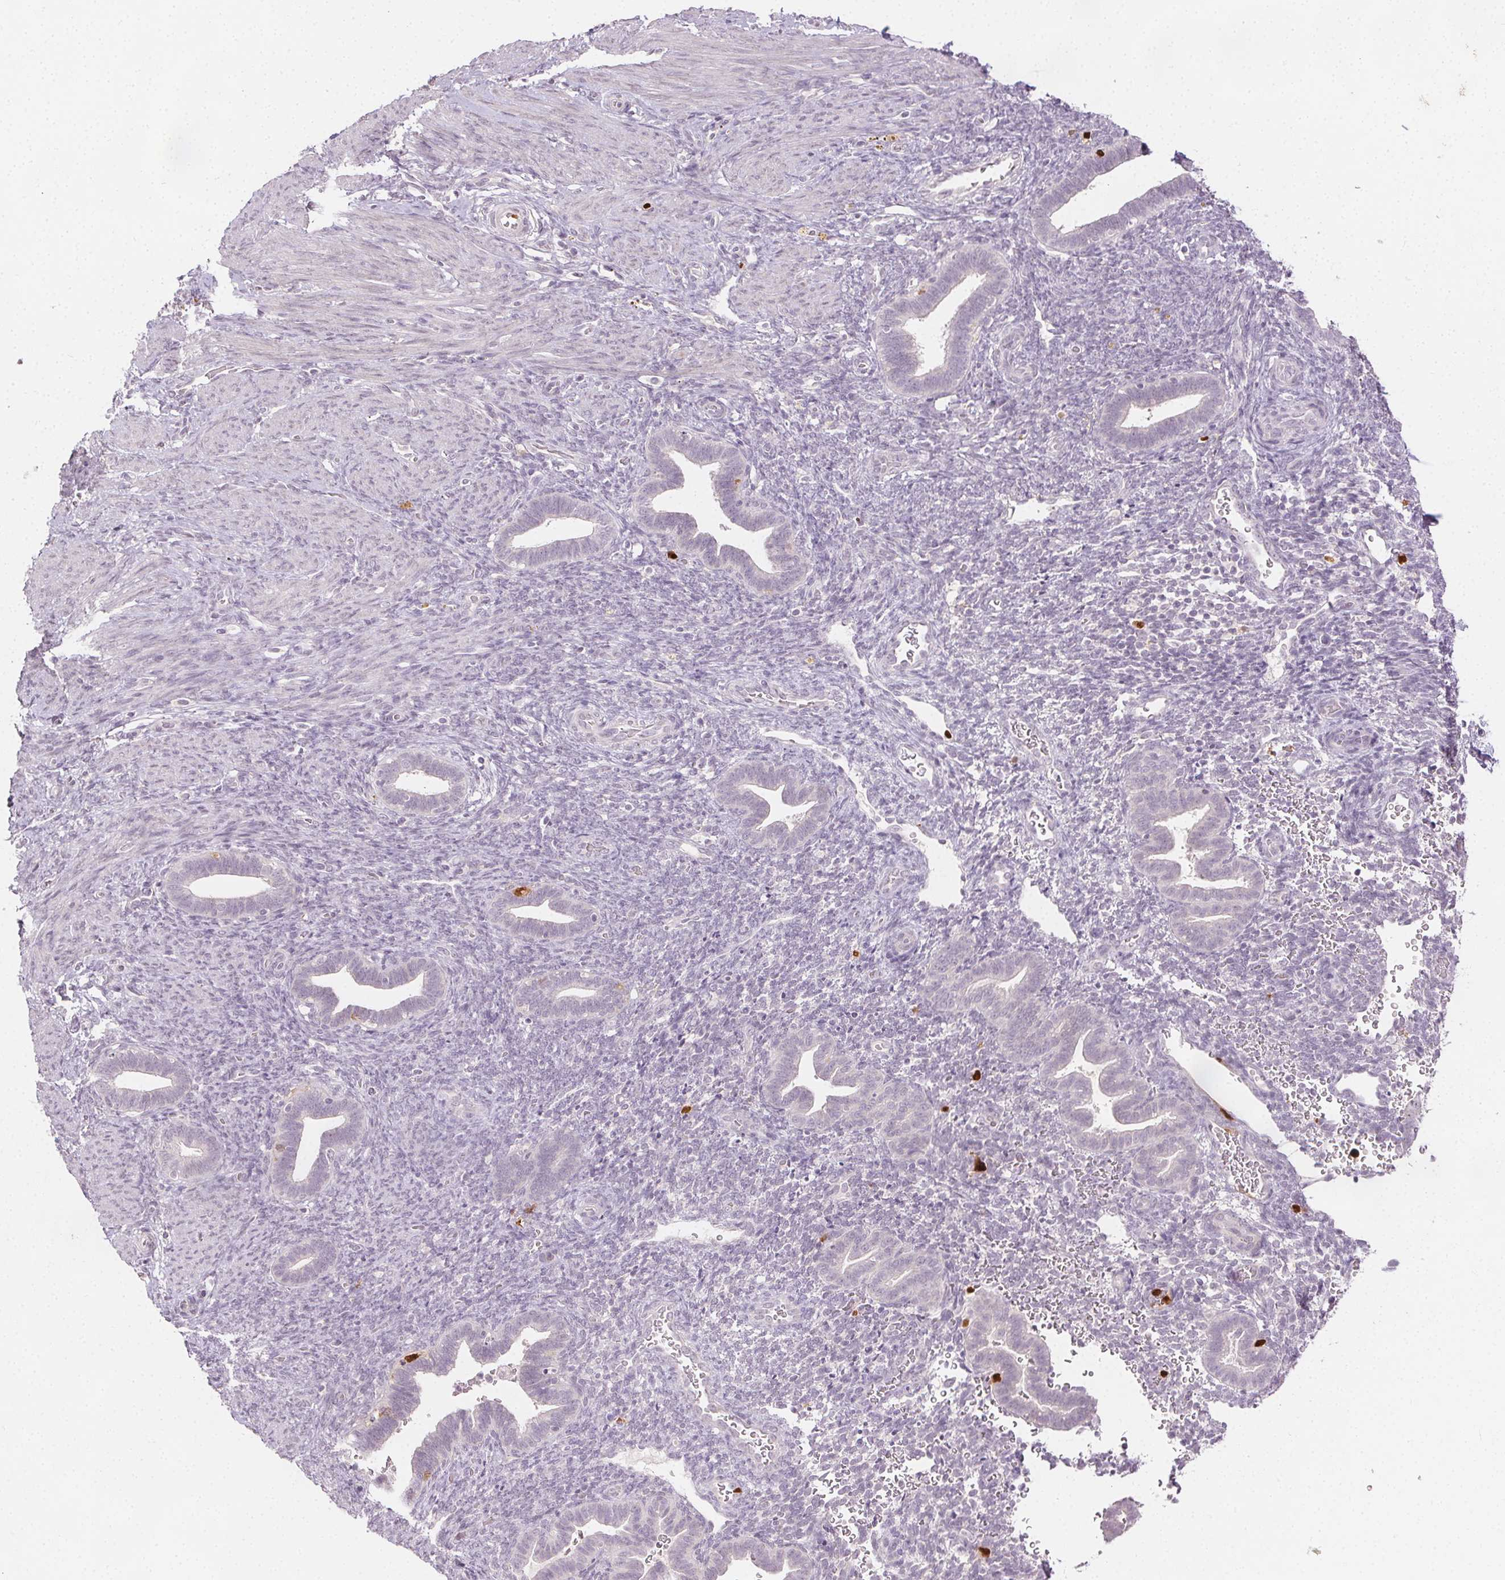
{"staining": {"intensity": "negative", "quantity": "none", "location": "none"}, "tissue": "endometrium", "cell_type": "Cells in endometrial stroma", "image_type": "normal", "snomed": [{"axis": "morphology", "description": "Normal tissue, NOS"}, {"axis": "topography", "description": "Endometrium"}], "caption": "IHC histopathology image of benign human endometrium stained for a protein (brown), which demonstrates no expression in cells in endometrial stroma.", "gene": "ANLN", "patient": {"sex": "female", "age": 34}}